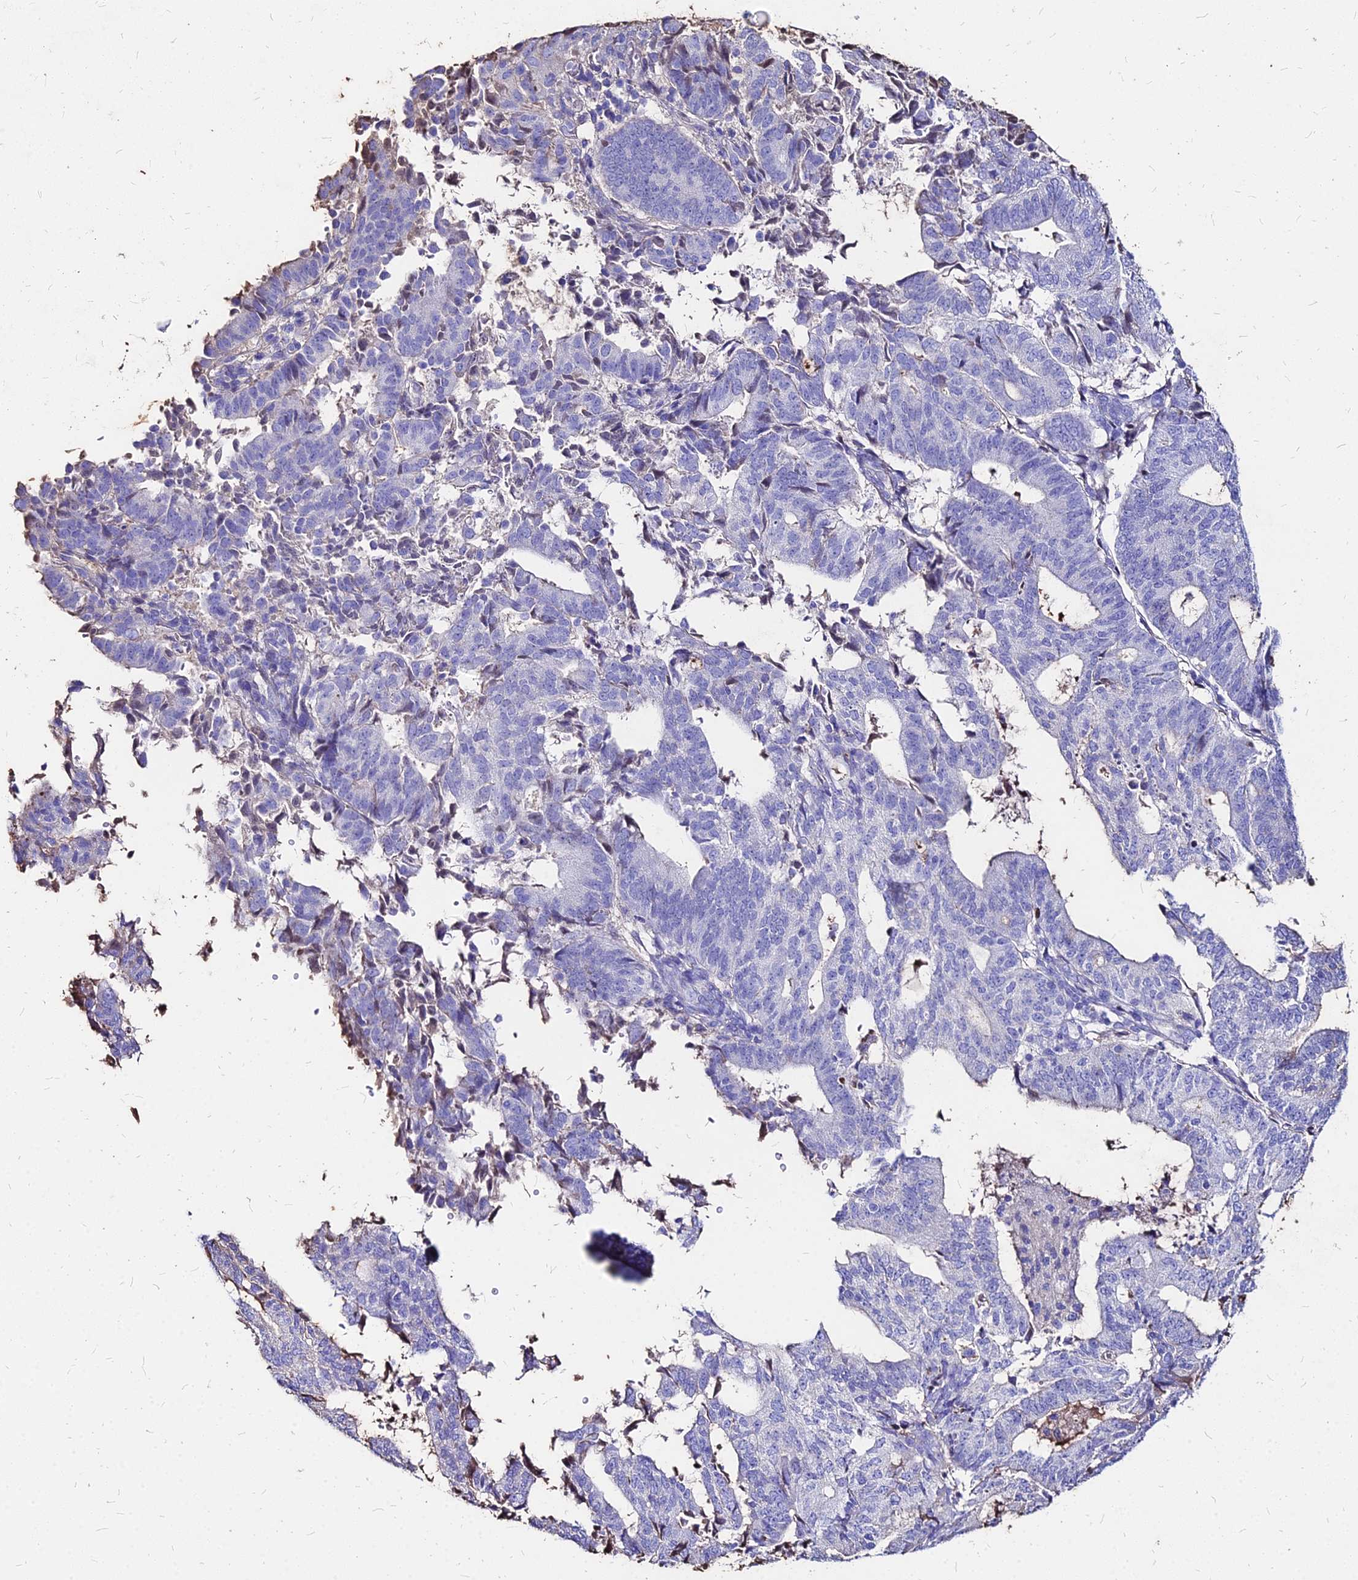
{"staining": {"intensity": "negative", "quantity": "none", "location": "none"}, "tissue": "endometrial cancer", "cell_type": "Tumor cells", "image_type": "cancer", "snomed": [{"axis": "morphology", "description": "Adenocarcinoma, NOS"}, {"axis": "topography", "description": "Endometrium"}], "caption": "DAB (3,3'-diaminobenzidine) immunohistochemical staining of human endometrial cancer (adenocarcinoma) displays no significant positivity in tumor cells.", "gene": "NME5", "patient": {"sex": "female", "age": 70}}